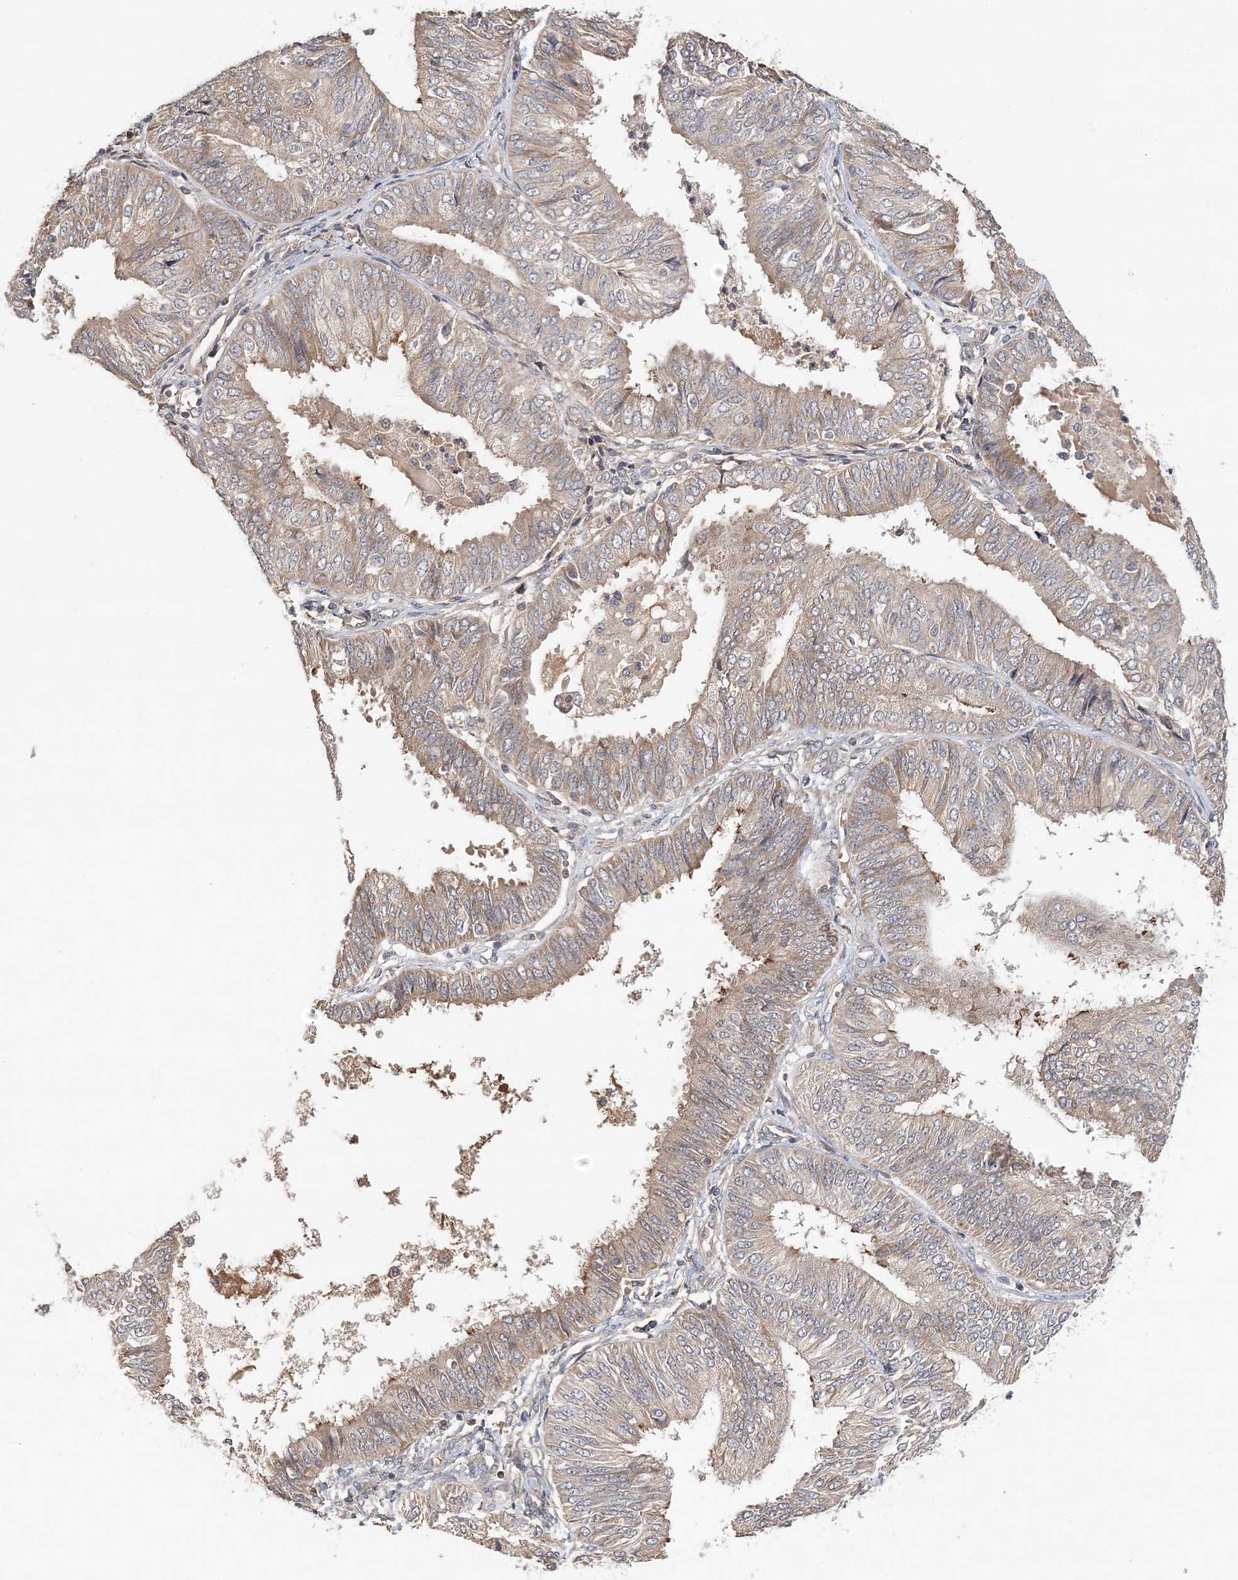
{"staining": {"intensity": "weak", "quantity": "25%-75%", "location": "cytoplasmic/membranous"}, "tissue": "endometrial cancer", "cell_type": "Tumor cells", "image_type": "cancer", "snomed": [{"axis": "morphology", "description": "Adenocarcinoma, NOS"}, {"axis": "topography", "description": "Endometrium"}], "caption": "Endometrial cancer (adenocarcinoma) was stained to show a protein in brown. There is low levels of weak cytoplasmic/membranous staining in approximately 25%-75% of tumor cells.", "gene": "SYCP3", "patient": {"sex": "female", "age": 58}}